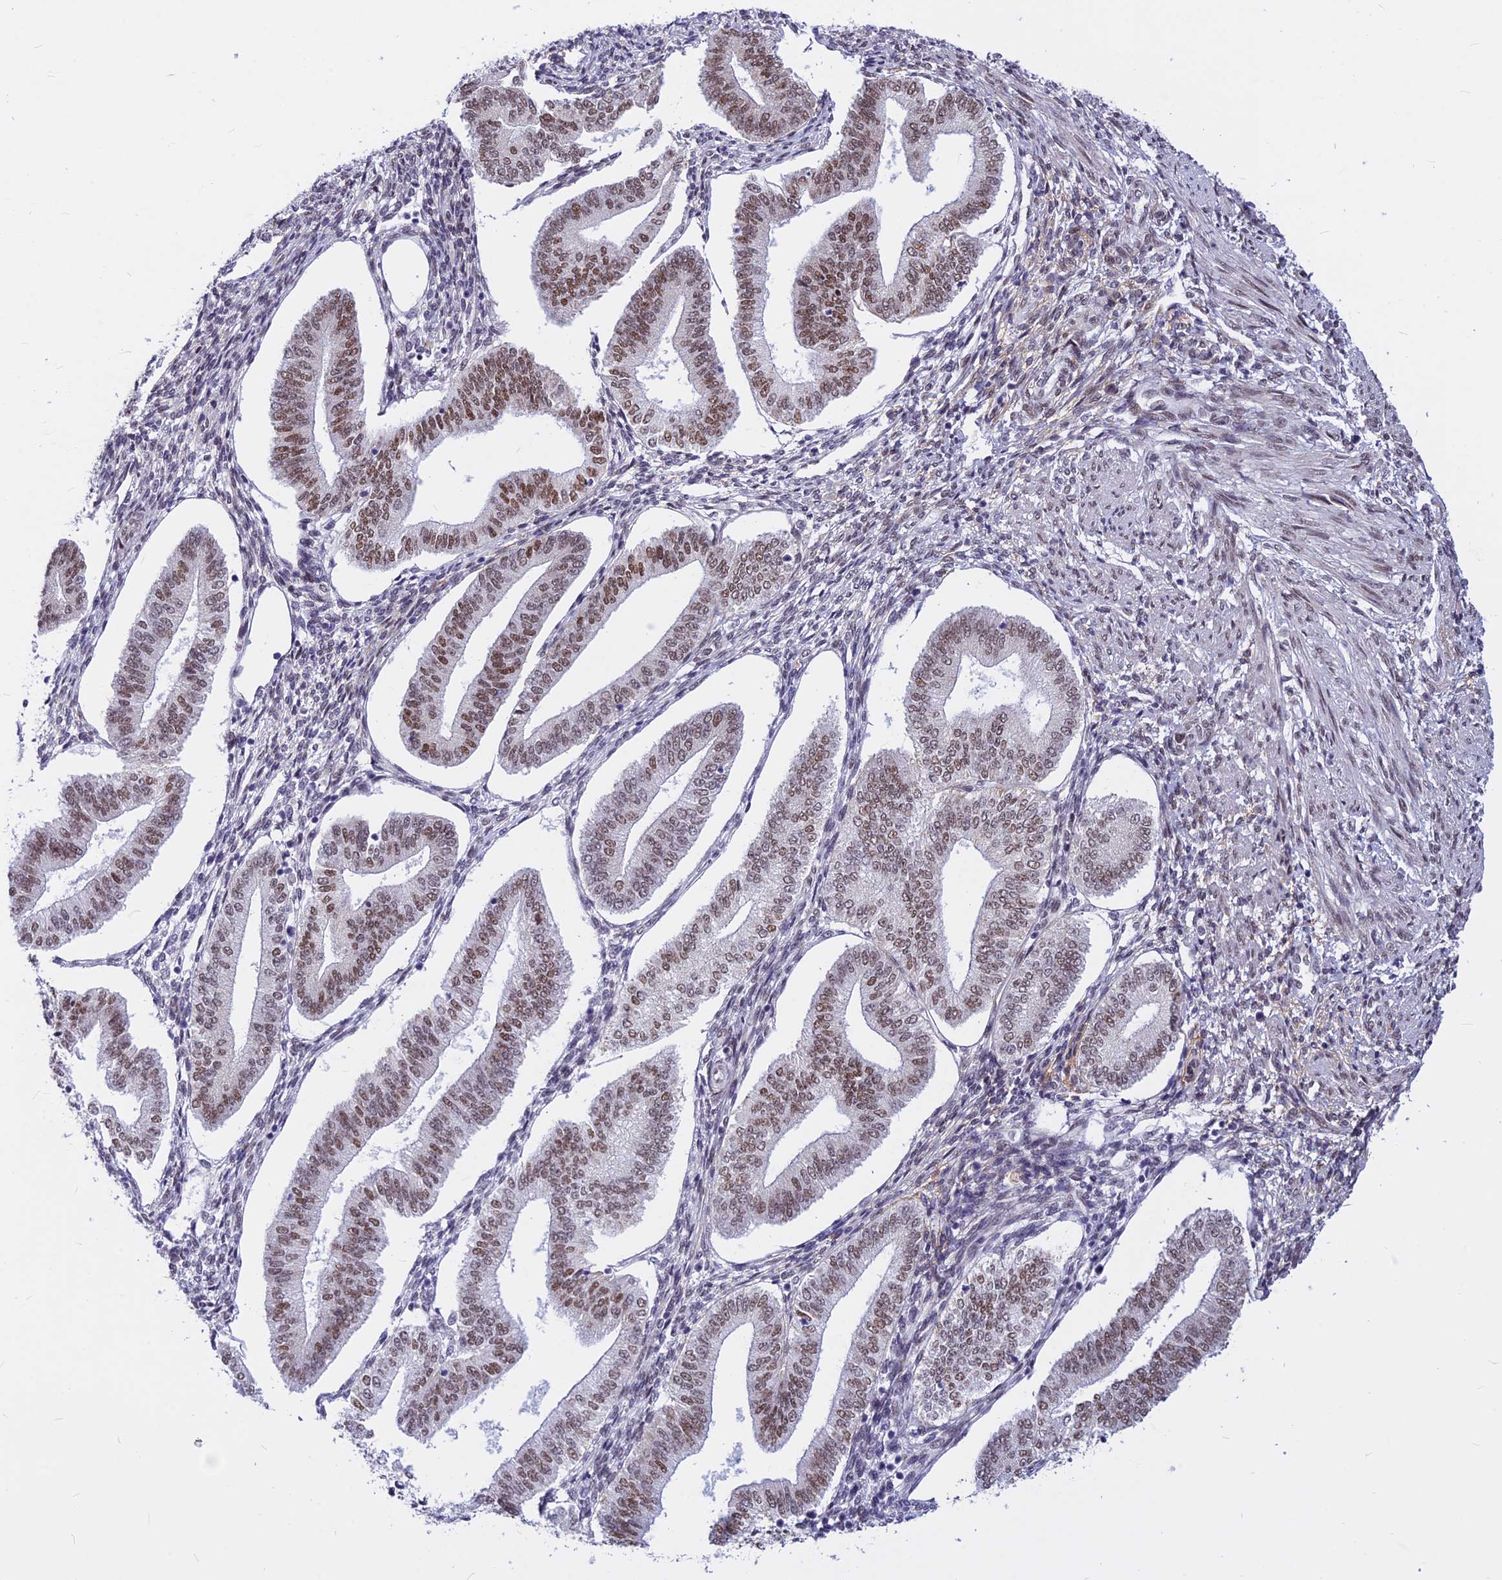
{"staining": {"intensity": "weak", "quantity": "<25%", "location": "nuclear"}, "tissue": "endometrium", "cell_type": "Cells in endometrial stroma", "image_type": "normal", "snomed": [{"axis": "morphology", "description": "Normal tissue, NOS"}, {"axis": "topography", "description": "Endometrium"}], "caption": "Immunohistochemical staining of unremarkable endometrium shows no significant positivity in cells in endometrial stroma. (DAB IHC, high magnification).", "gene": "KCTD13", "patient": {"sex": "female", "age": 34}}